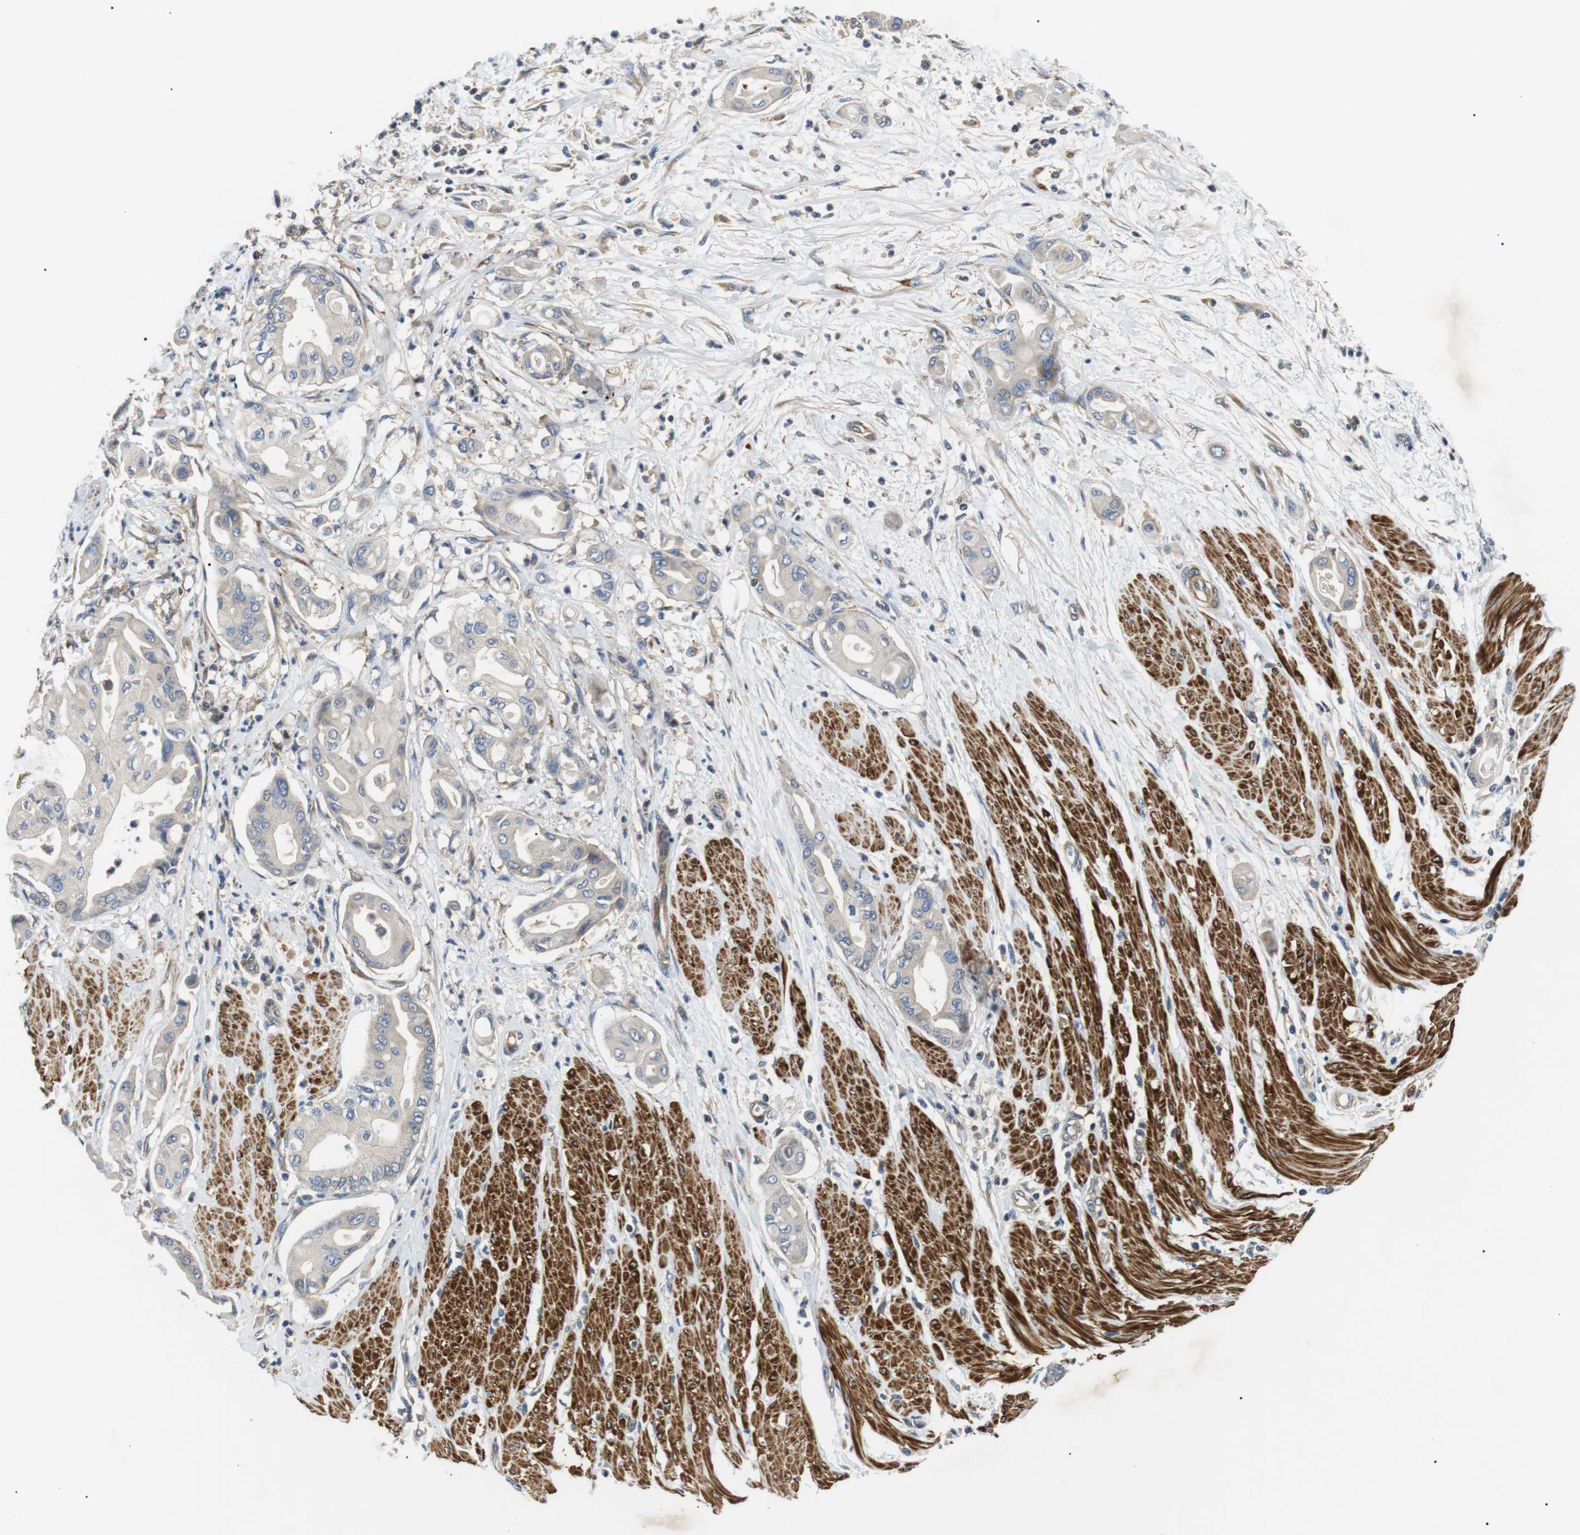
{"staining": {"intensity": "negative", "quantity": "none", "location": "none"}, "tissue": "pancreatic cancer", "cell_type": "Tumor cells", "image_type": "cancer", "snomed": [{"axis": "morphology", "description": "Adenocarcinoma, NOS"}, {"axis": "morphology", "description": "Adenocarcinoma, metastatic, NOS"}, {"axis": "topography", "description": "Lymph node"}, {"axis": "topography", "description": "Pancreas"}, {"axis": "topography", "description": "Duodenum"}], "caption": "Image shows no protein positivity in tumor cells of pancreatic adenocarcinoma tissue.", "gene": "DIPK1A", "patient": {"sex": "female", "age": 64}}